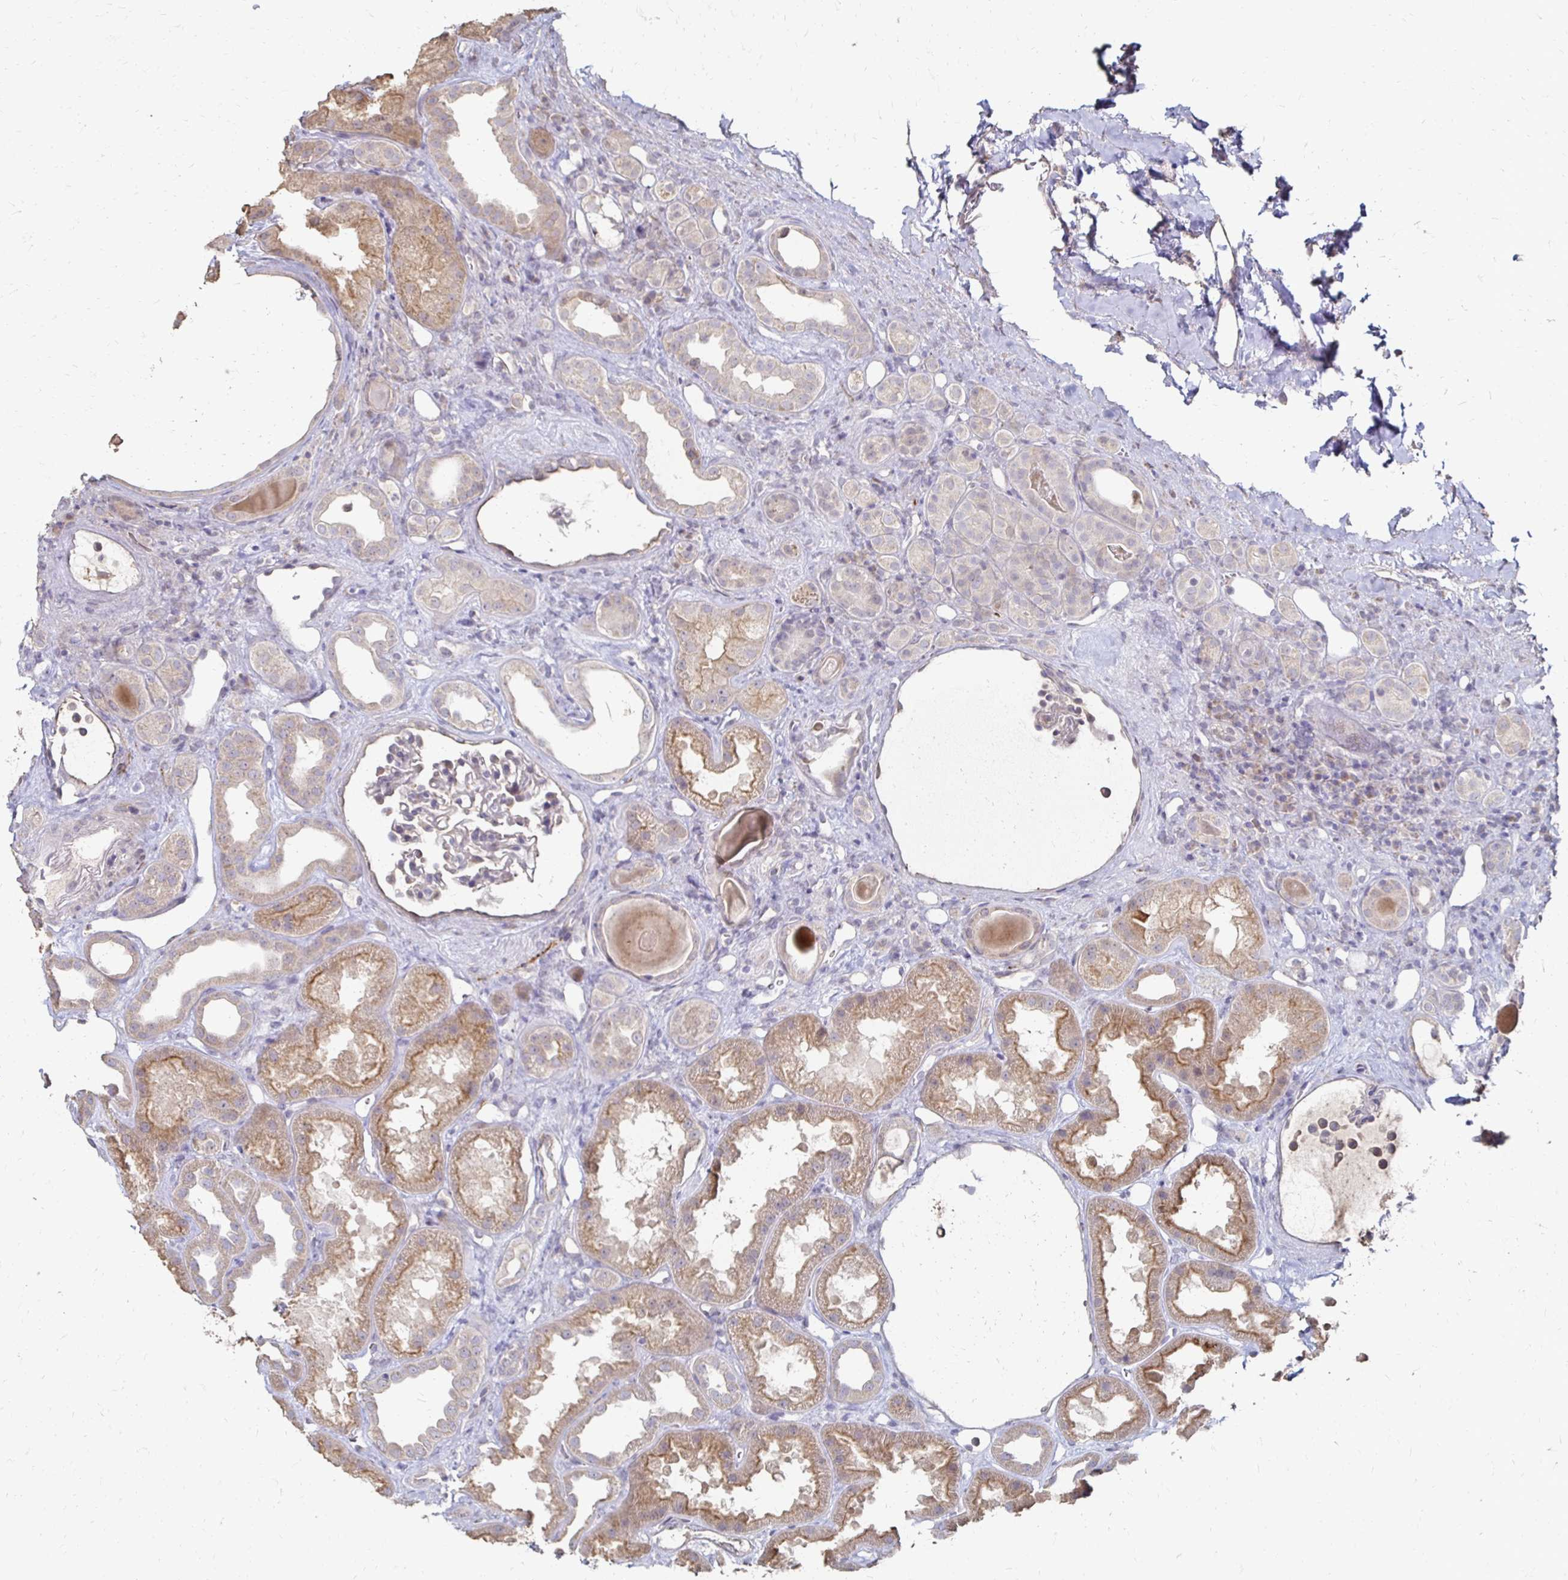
{"staining": {"intensity": "weak", "quantity": "<25%", "location": "cytoplasmic/membranous"}, "tissue": "kidney", "cell_type": "Cells in glomeruli", "image_type": "normal", "snomed": [{"axis": "morphology", "description": "Normal tissue, NOS"}, {"axis": "topography", "description": "Kidney"}], "caption": "This is an immunohistochemistry photomicrograph of normal human kidney. There is no staining in cells in glomeruli.", "gene": "ZNF727", "patient": {"sex": "male", "age": 61}}